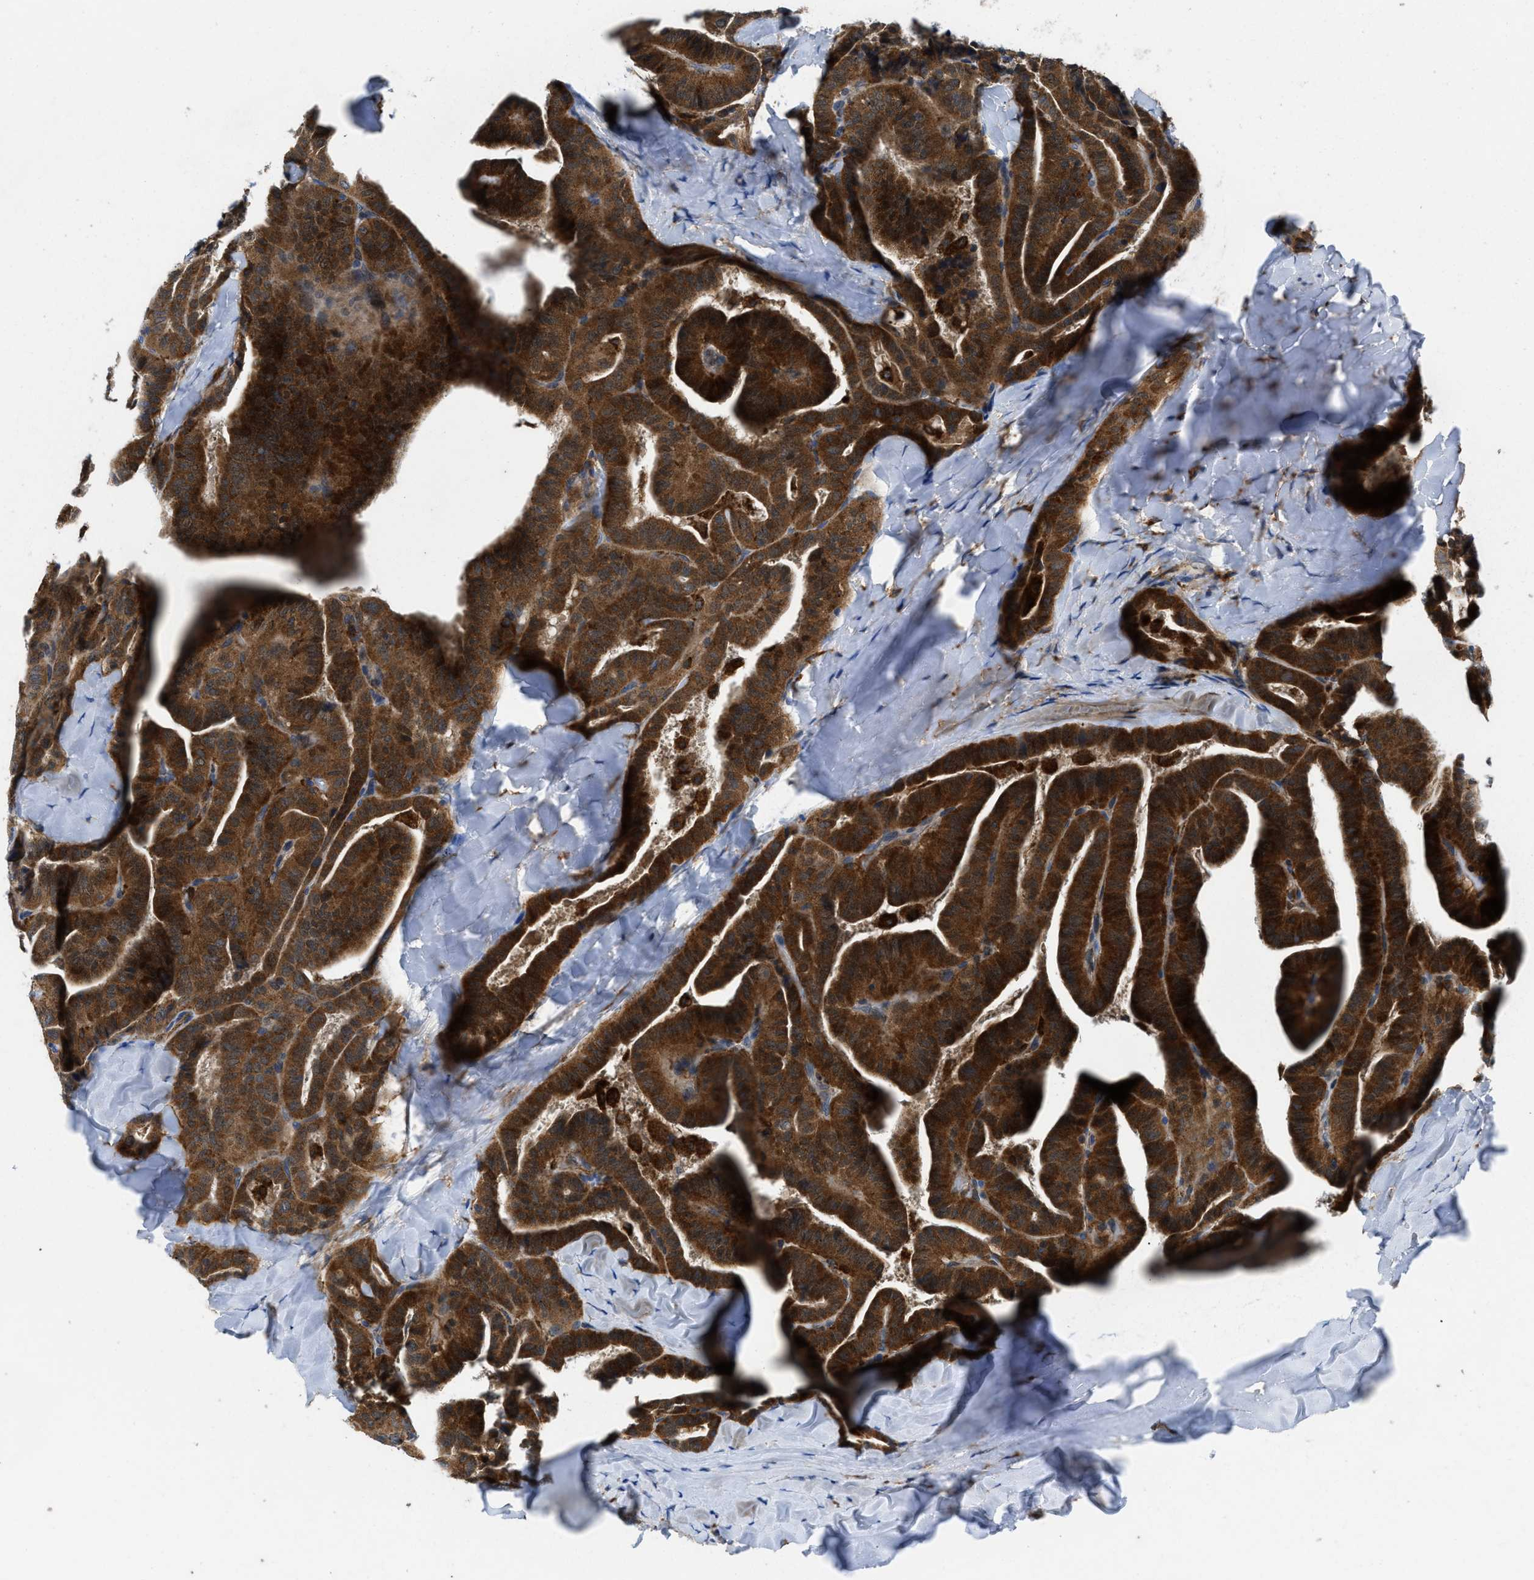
{"staining": {"intensity": "strong", "quantity": ">75%", "location": "cytoplasmic/membranous"}, "tissue": "thyroid cancer", "cell_type": "Tumor cells", "image_type": "cancer", "snomed": [{"axis": "morphology", "description": "Papillary adenocarcinoma, NOS"}, {"axis": "topography", "description": "Thyroid gland"}], "caption": "High-power microscopy captured an immunohistochemistry micrograph of thyroid papillary adenocarcinoma, revealing strong cytoplasmic/membranous positivity in approximately >75% of tumor cells.", "gene": "ENPP4", "patient": {"sex": "male", "age": 77}}